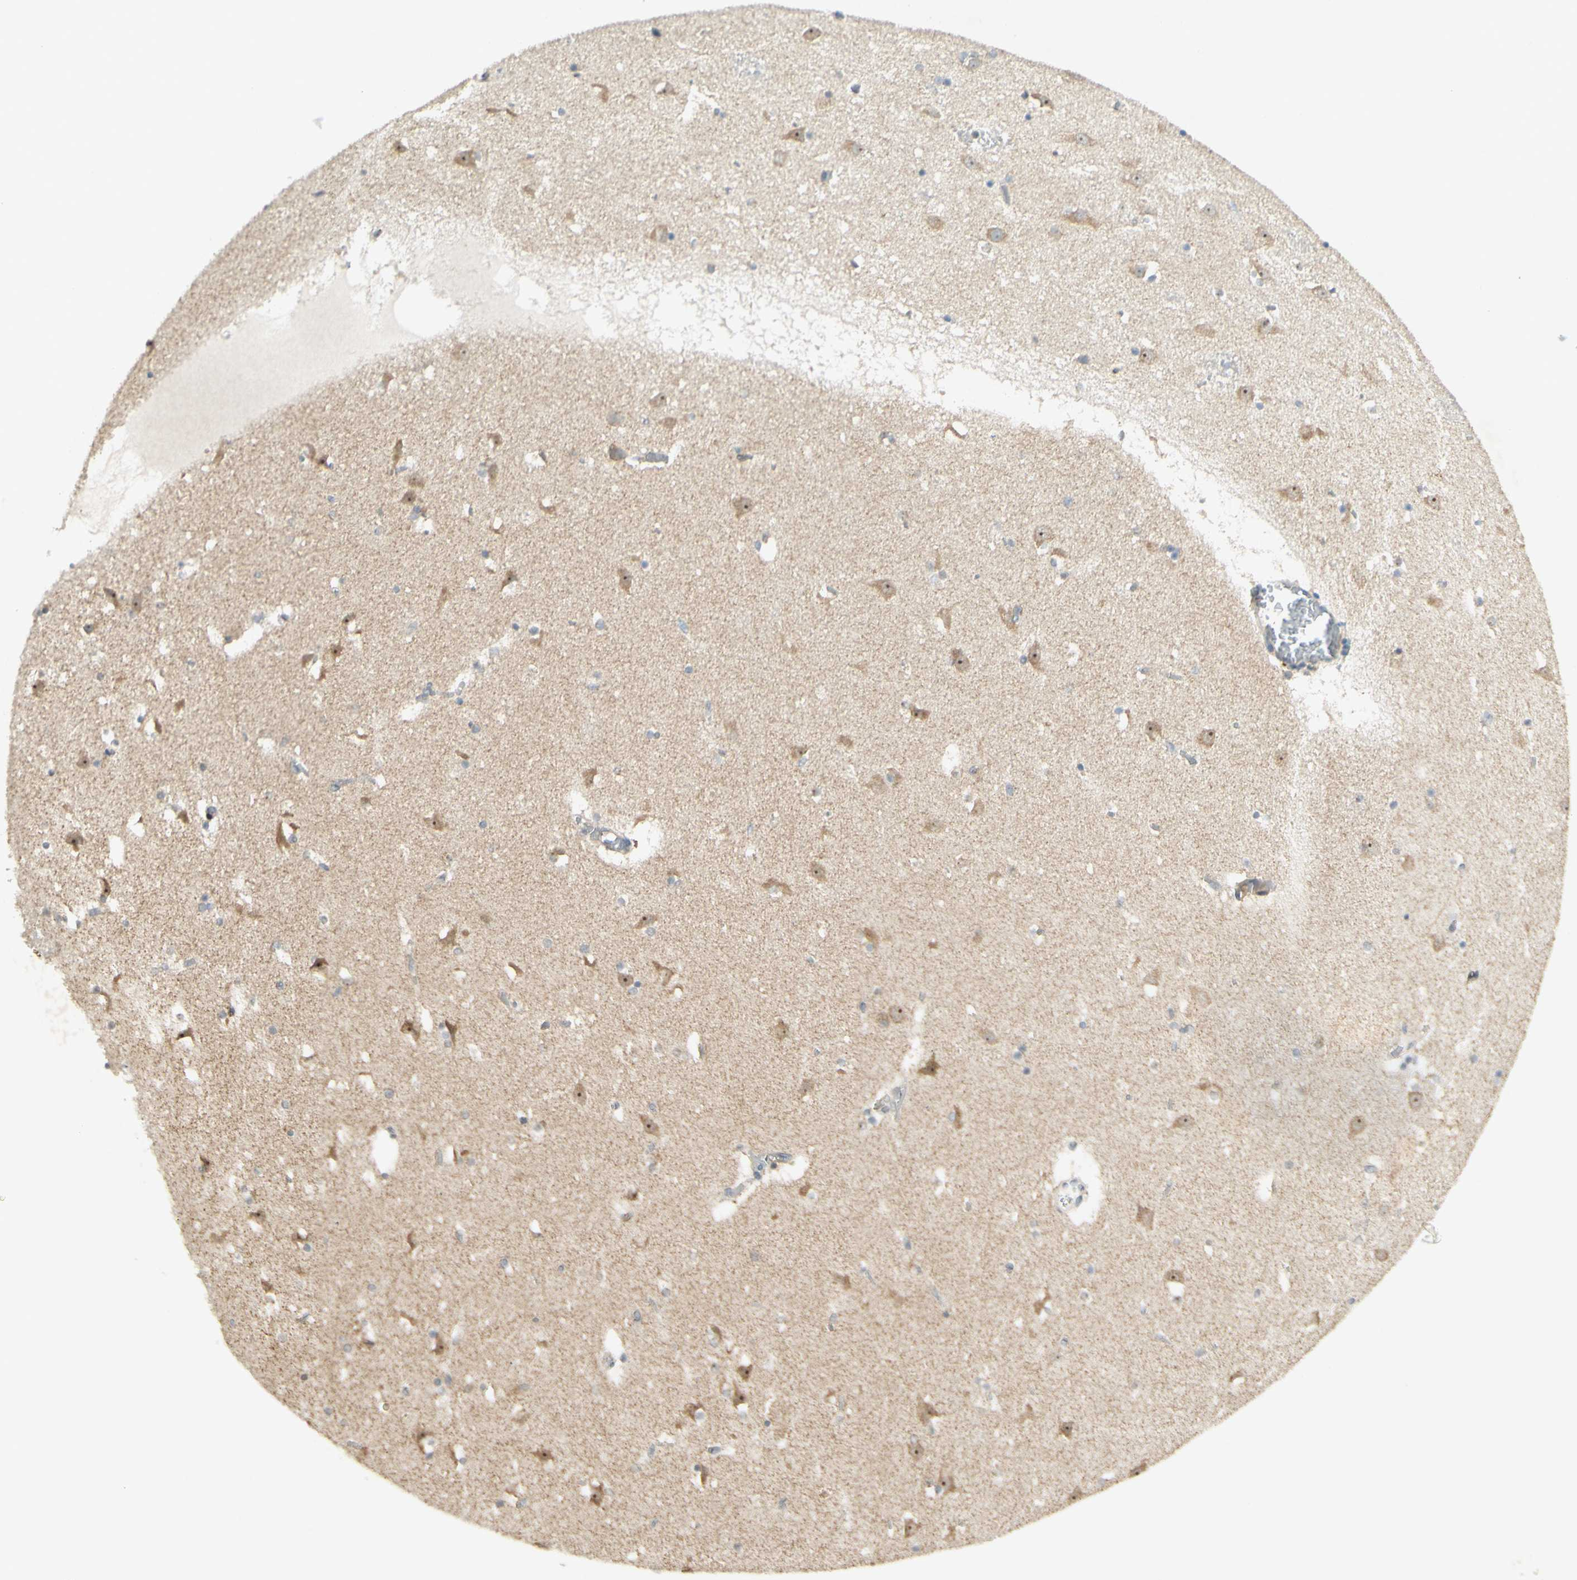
{"staining": {"intensity": "moderate", "quantity": "<25%", "location": "cytoplasmic/membranous"}, "tissue": "caudate", "cell_type": "Glial cells", "image_type": "normal", "snomed": [{"axis": "morphology", "description": "Normal tissue, NOS"}, {"axis": "topography", "description": "Lateral ventricle wall"}], "caption": "A brown stain highlights moderate cytoplasmic/membranous expression of a protein in glial cells of unremarkable human caudate.", "gene": "ETF1", "patient": {"sex": "male", "age": 45}}